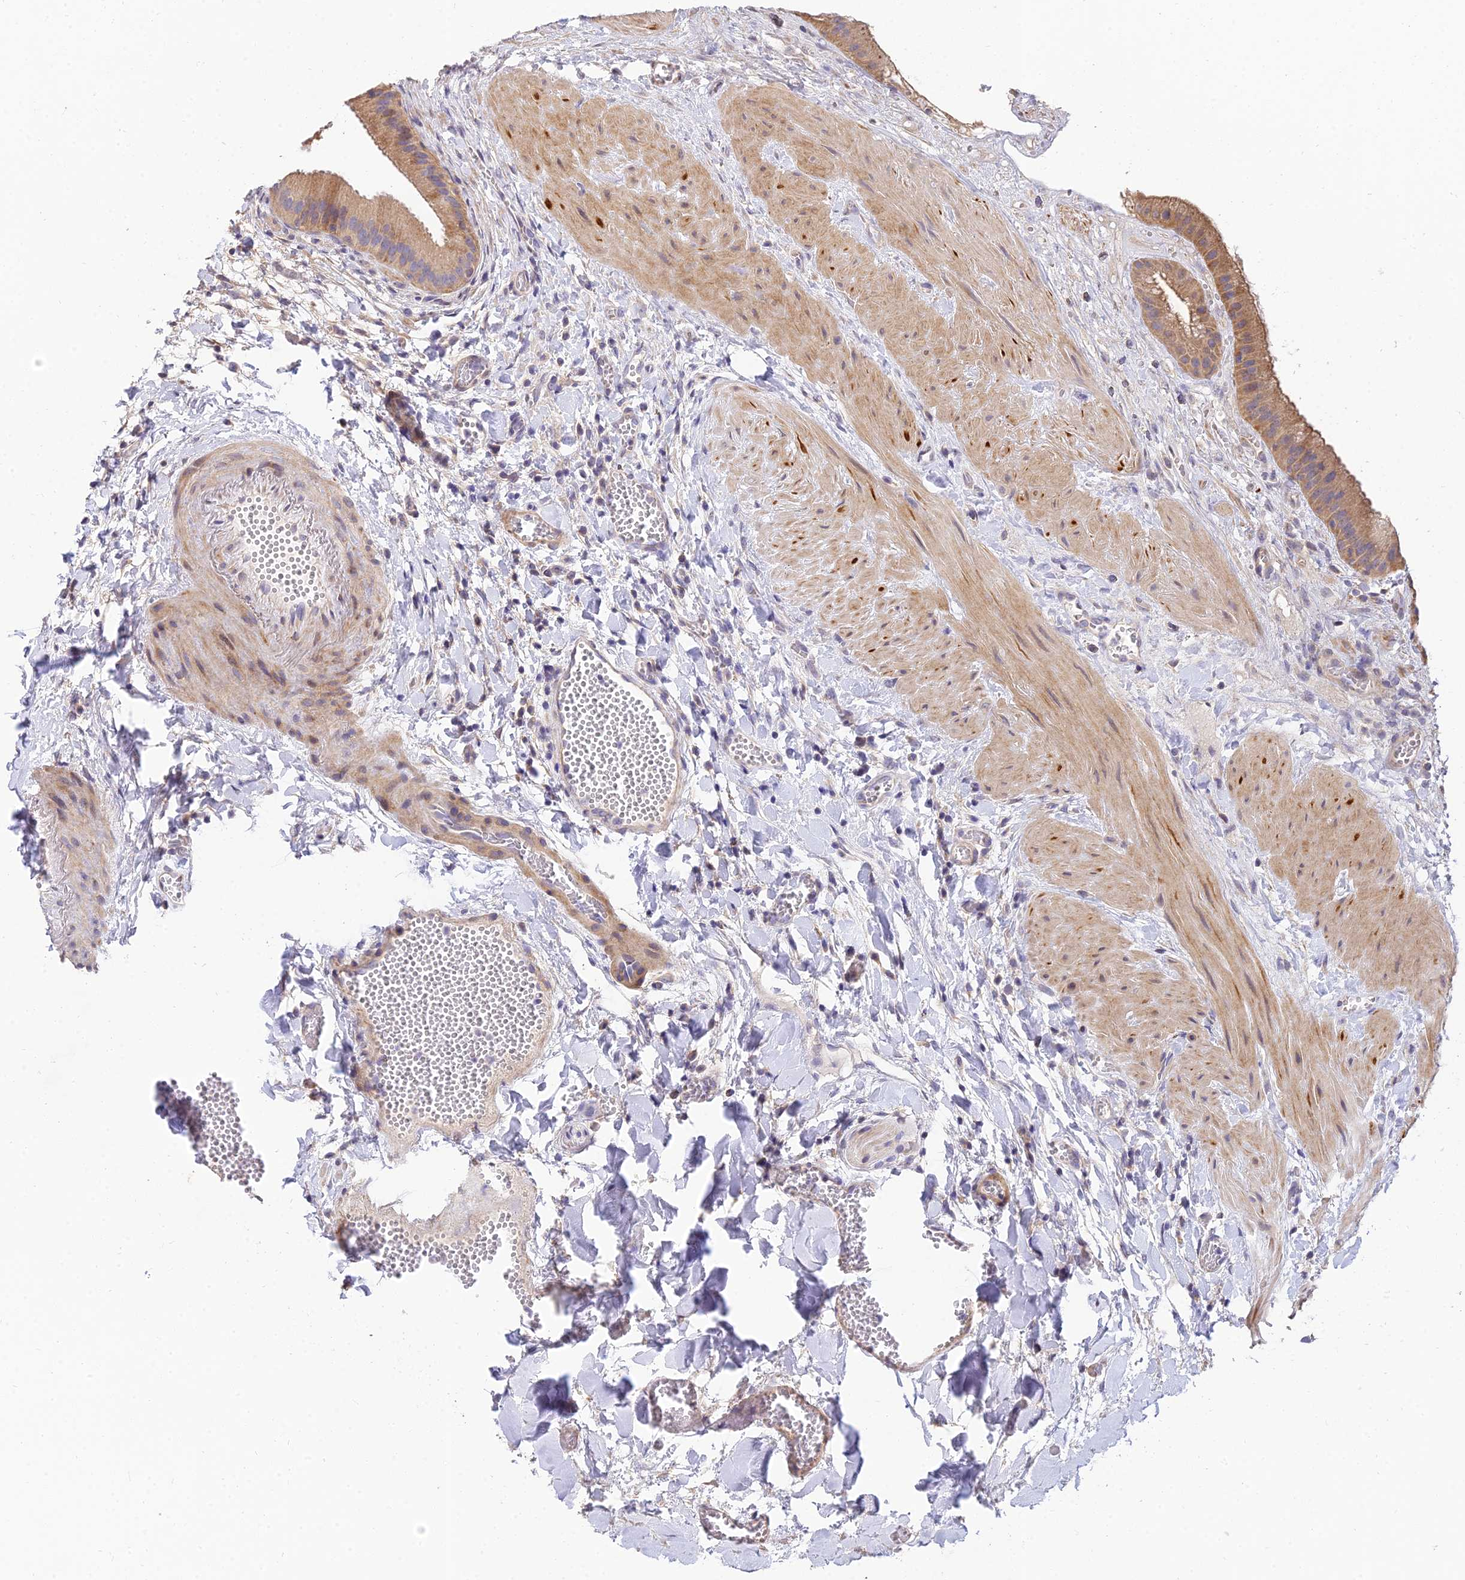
{"staining": {"intensity": "moderate", "quantity": ">75%", "location": "cytoplasmic/membranous"}, "tissue": "gallbladder", "cell_type": "Glandular cells", "image_type": "normal", "snomed": [{"axis": "morphology", "description": "Normal tissue, NOS"}, {"axis": "topography", "description": "Gallbladder"}], "caption": "A brown stain labels moderate cytoplasmic/membranous staining of a protein in glandular cells of benign human gallbladder. (DAB IHC with brightfield microscopy, high magnification).", "gene": "ARL8A", "patient": {"sex": "male", "age": 55}}